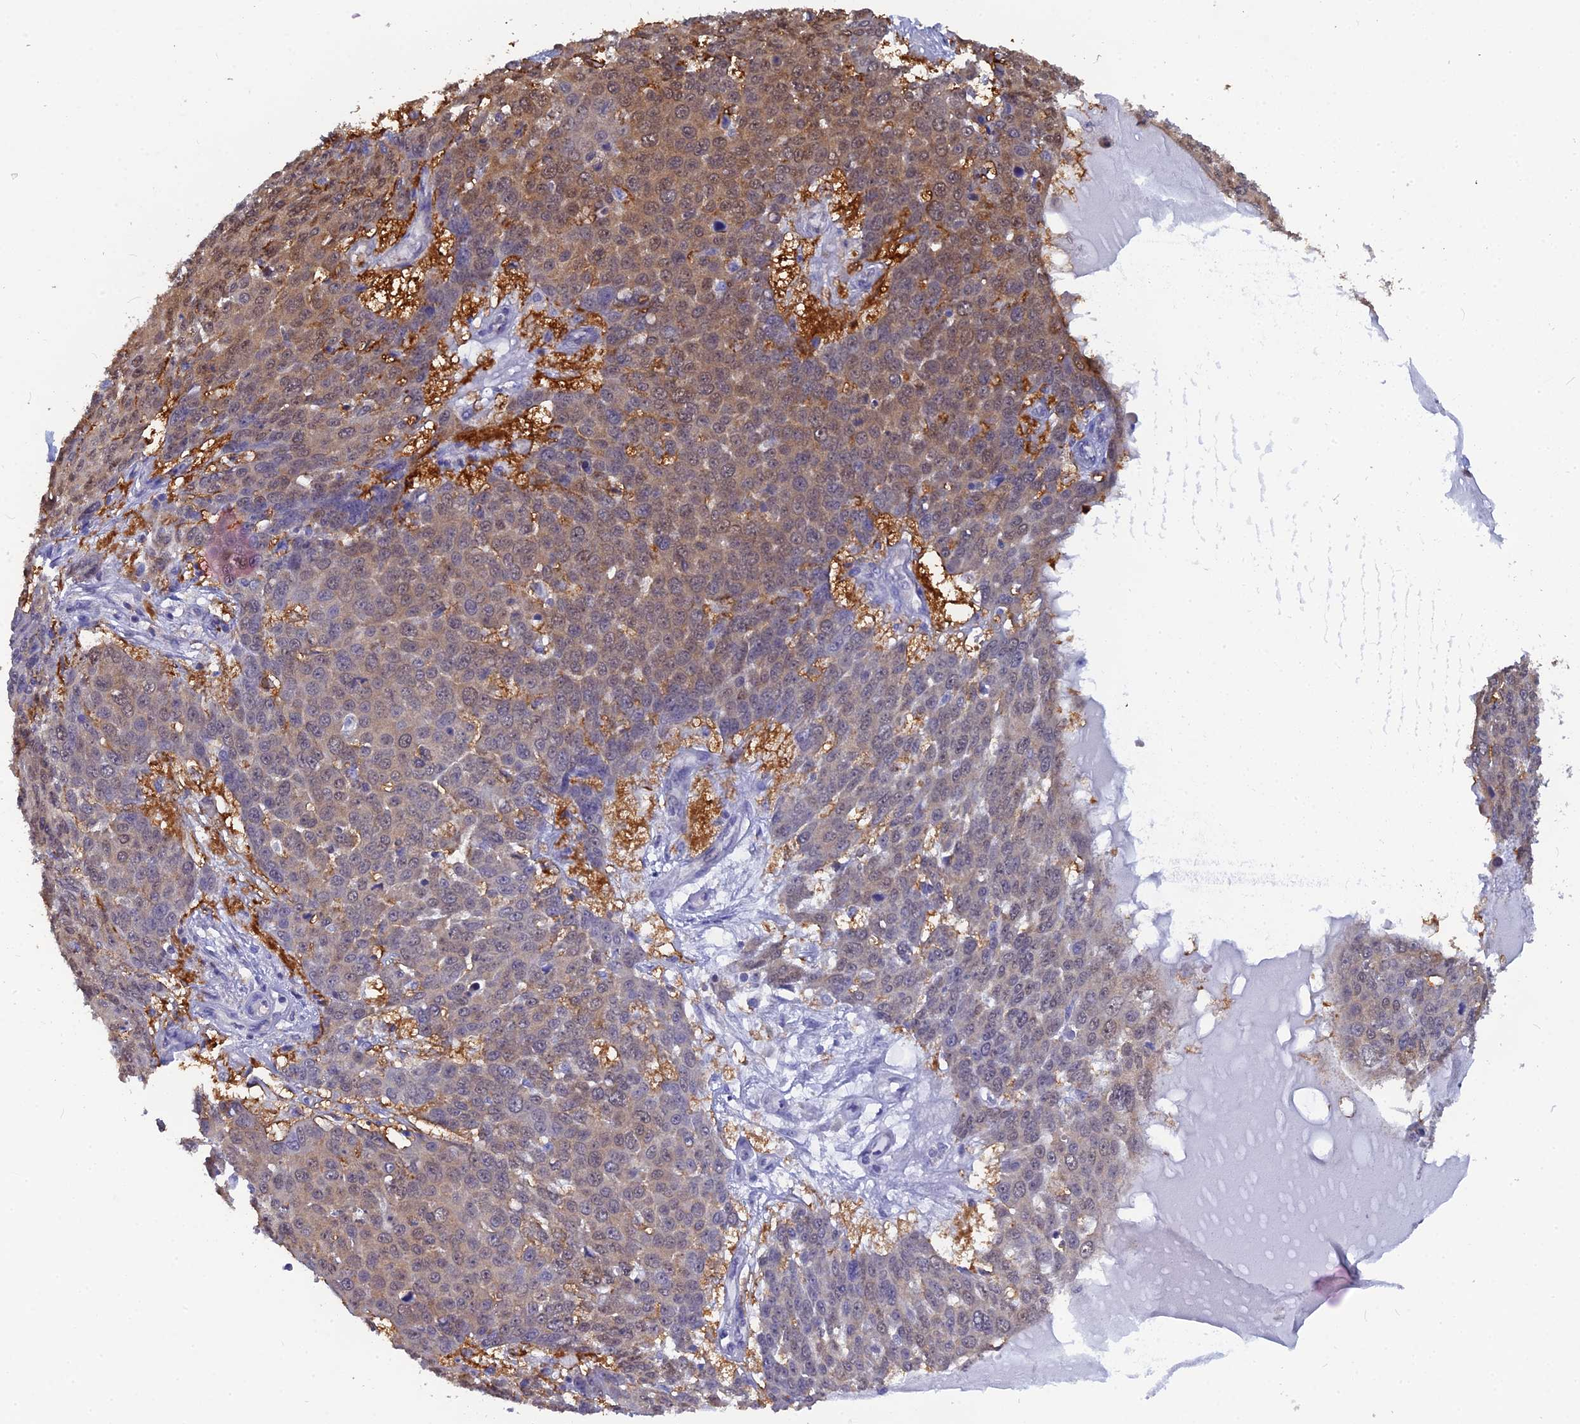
{"staining": {"intensity": "weak", "quantity": "25%-75%", "location": "cytoplasmic/membranous,nuclear"}, "tissue": "skin cancer", "cell_type": "Tumor cells", "image_type": "cancer", "snomed": [{"axis": "morphology", "description": "Squamous cell carcinoma, NOS"}, {"axis": "topography", "description": "Skin"}], "caption": "A low amount of weak cytoplasmic/membranous and nuclear positivity is identified in about 25%-75% of tumor cells in skin cancer (squamous cell carcinoma) tissue.", "gene": "HINT1", "patient": {"sex": "male", "age": 71}}